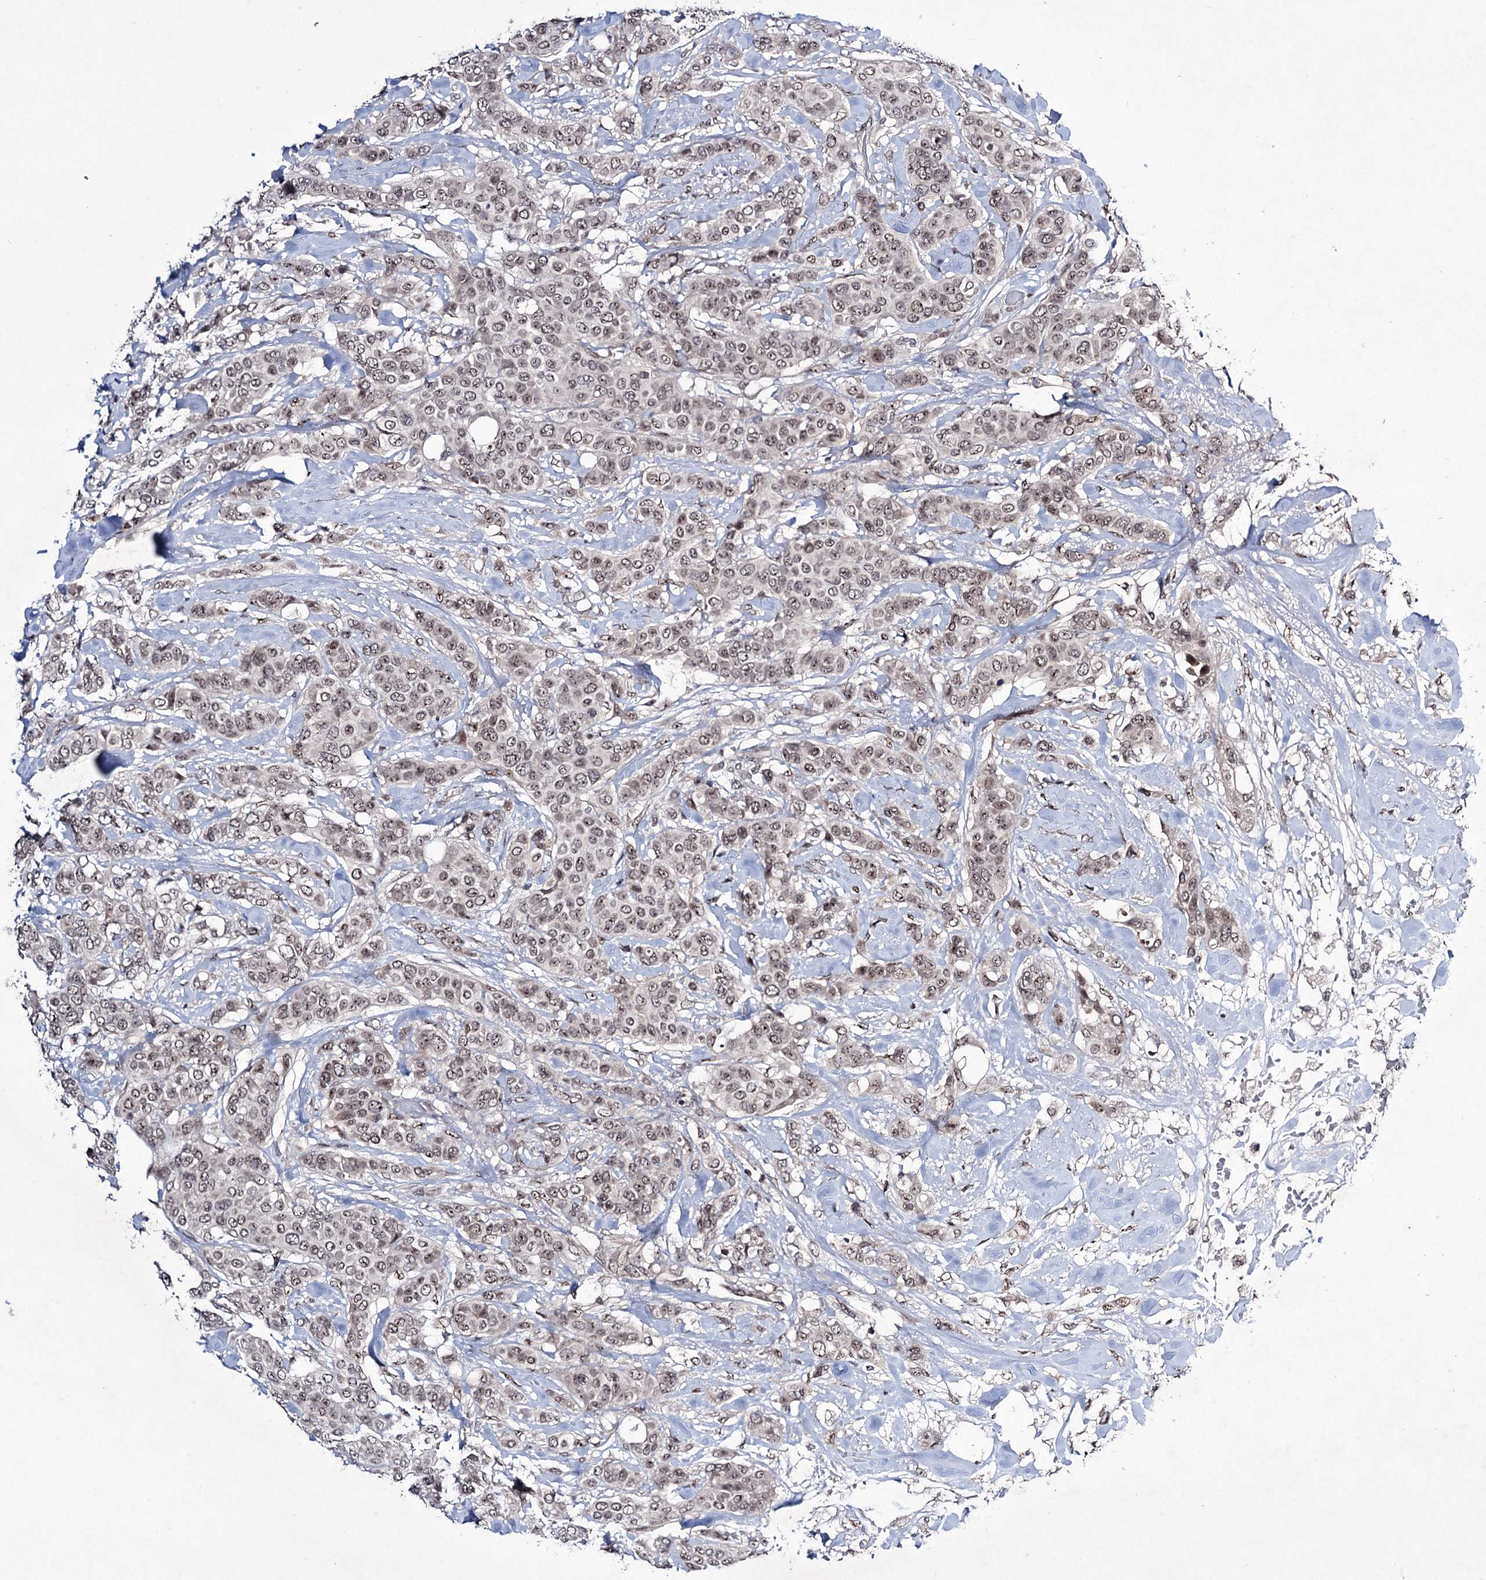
{"staining": {"intensity": "weak", "quantity": ">75%", "location": "nuclear"}, "tissue": "breast cancer", "cell_type": "Tumor cells", "image_type": "cancer", "snomed": [{"axis": "morphology", "description": "Lobular carcinoma"}, {"axis": "topography", "description": "Breast"}], "caption": "Breast lobular carcinoma stained with a protein marker demonstrates weak staining in tumor cells.", "gene": "VGLL4", "patient": {"sex": "female", "age": 51}}